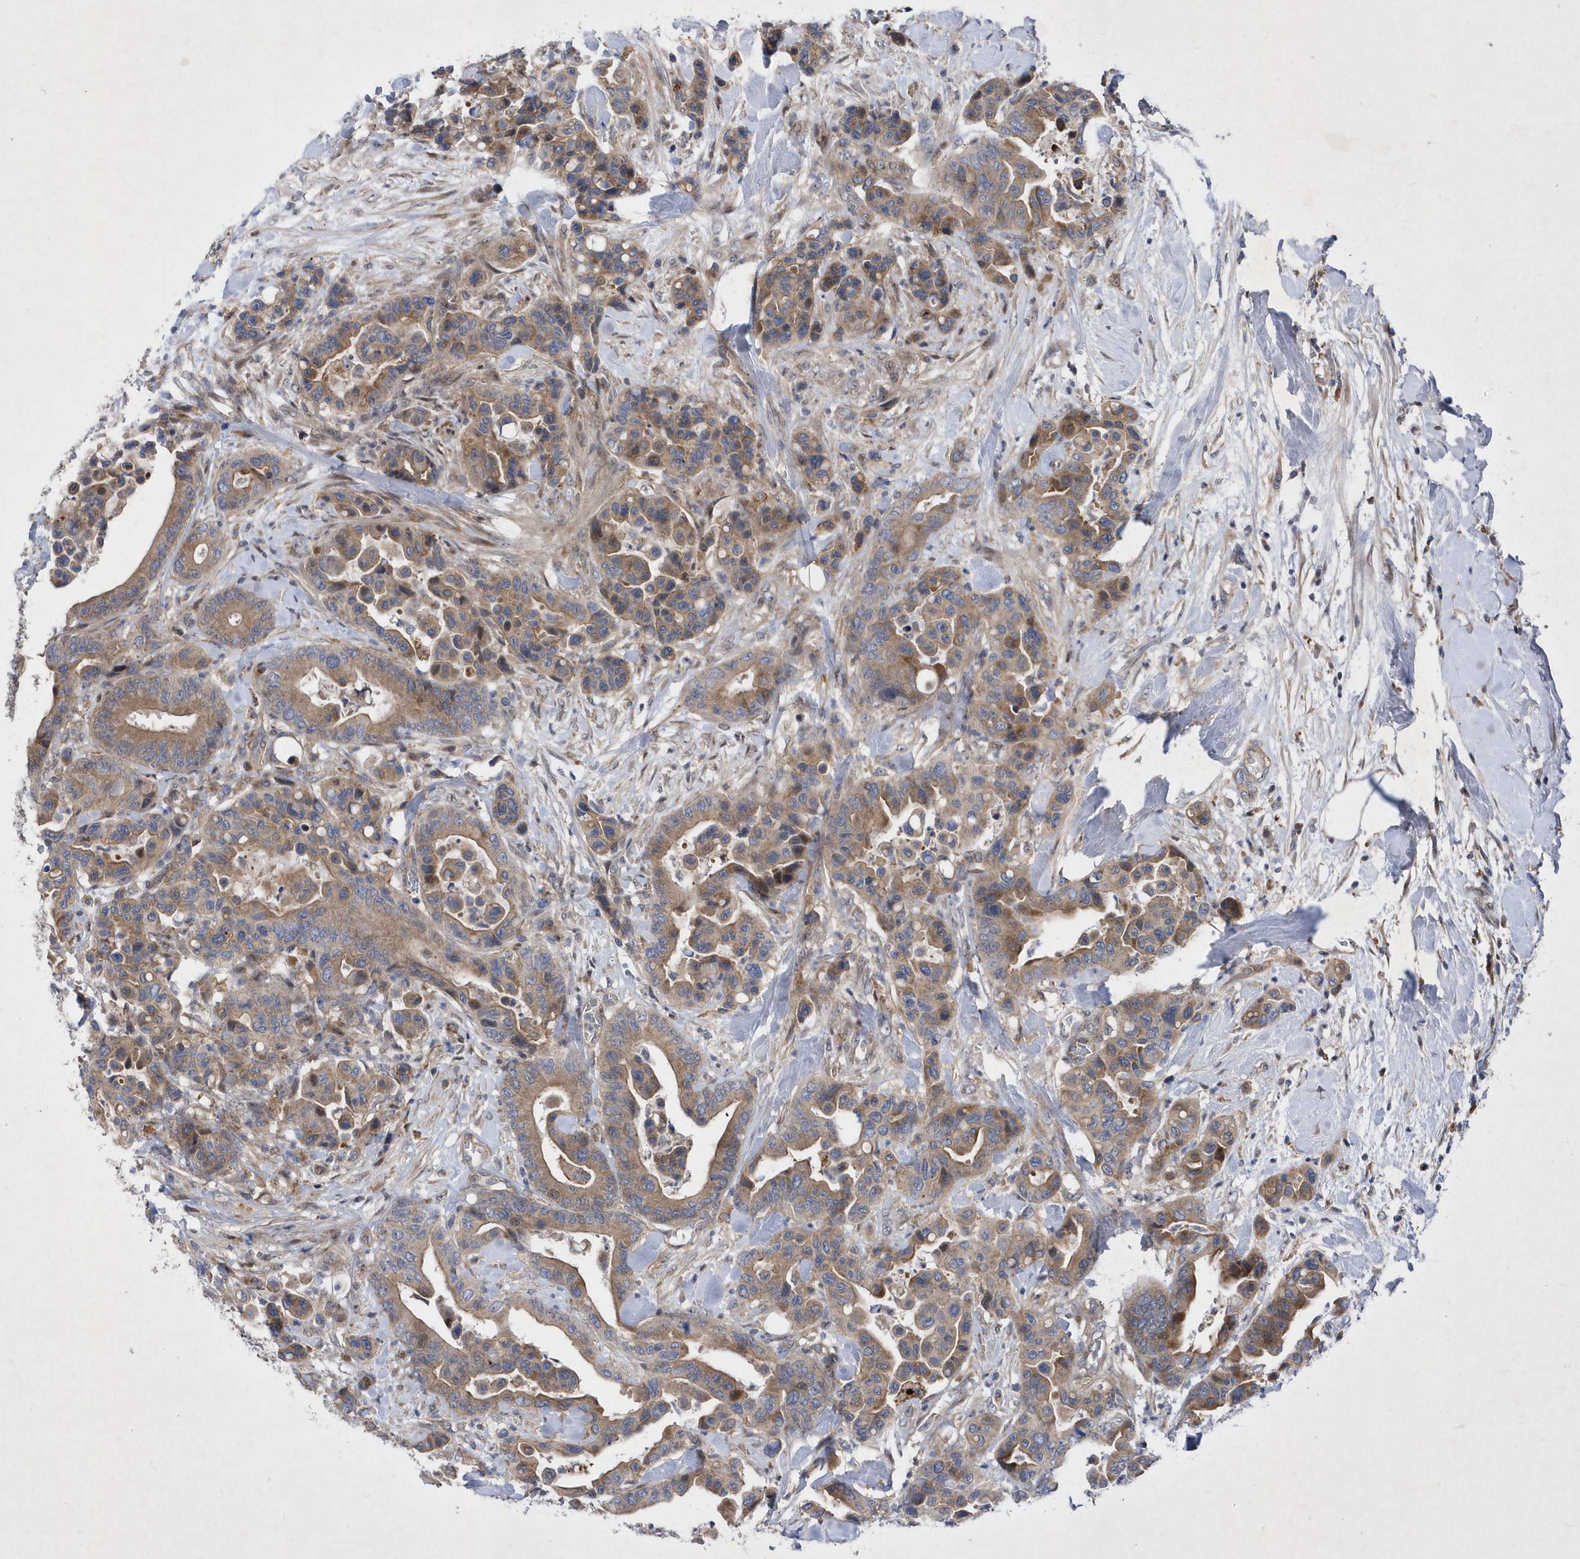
{"staining": {"intensity": "moderate", "quantity": ">75%", "location": "cytoplasmic/membranous"}, "tissue": "colorectal cancer", "cell_type": "Tumor cells", "image_type": "cancer", "snomed": [{"axis": "morphology", "description": "Normal tissue, NOS"}, {"axis": "morphology", "description": "Adenocarcinoma, NOS"}, {"axis": "topography", "description": "Colon"}], "caption": "Colorectal cancer tissue demonstrates moderate cytoplasmic/membranous positivity in about >75% of tumor cells, visualized by immunohistochemistry.", "gene": "LONRF2", "patient": {"sex": "male", "age": 82}}